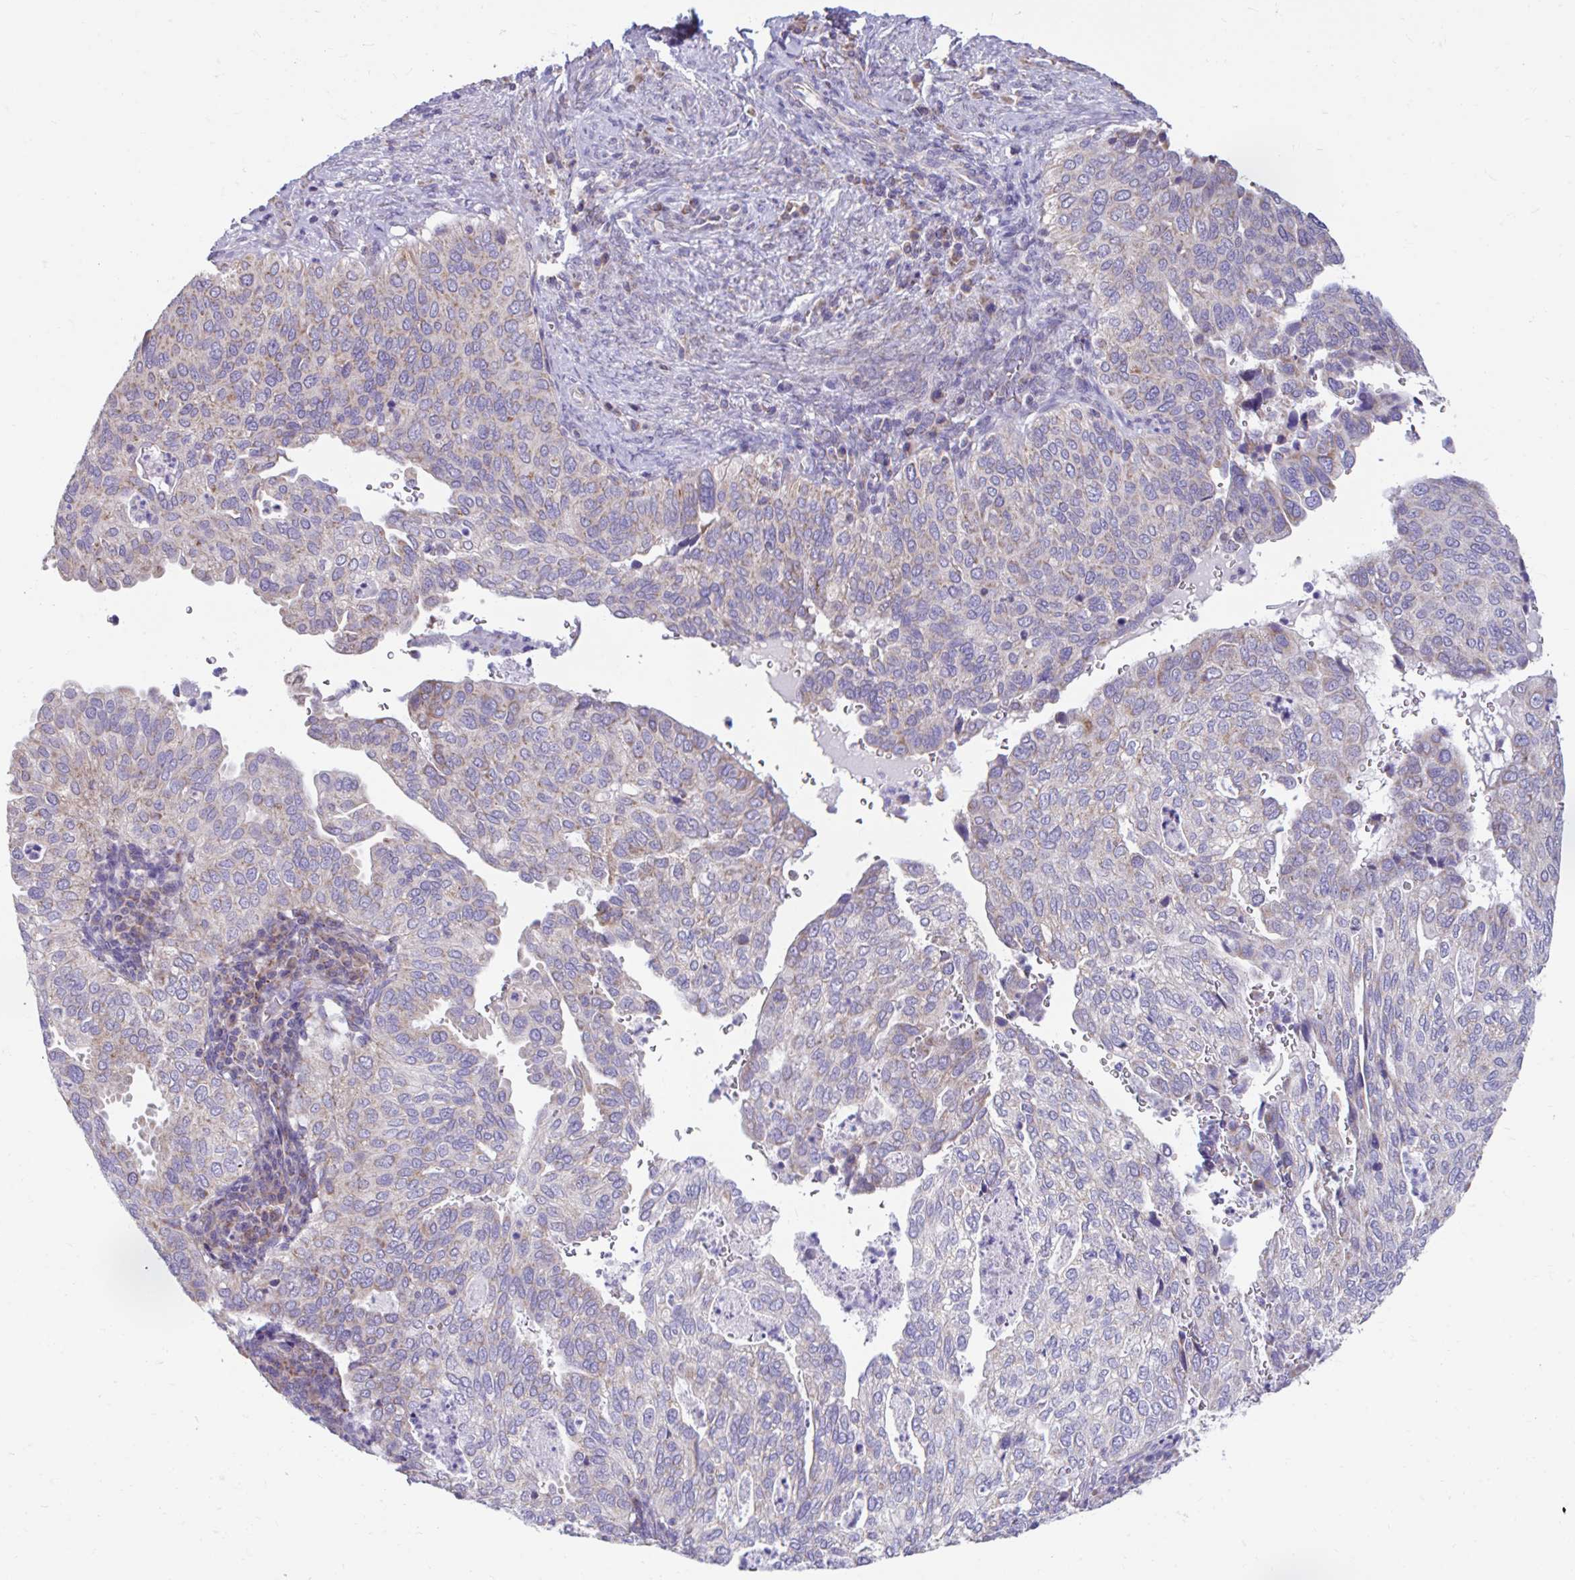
{"staining": {"intensity": "weak", "quantity": "<25%", "location": "cytoplasmic/membranous"}, "tissue": "cervical cancer", "cell_type": "Tumor cells", "image_type": "cancer", "snomed": [{"axis": "morphology", "description": "Squamous cell carcinoma, NOS"}, {"axis": "topography", "description": "Cervix"}], "caption": "Immunohistochemical staining of cervical squamous cell carcinoma exhibits no significant positivity in tumor cells.", "gene": "LINGO4", "patient": {"sex": "female", "age": 38}}